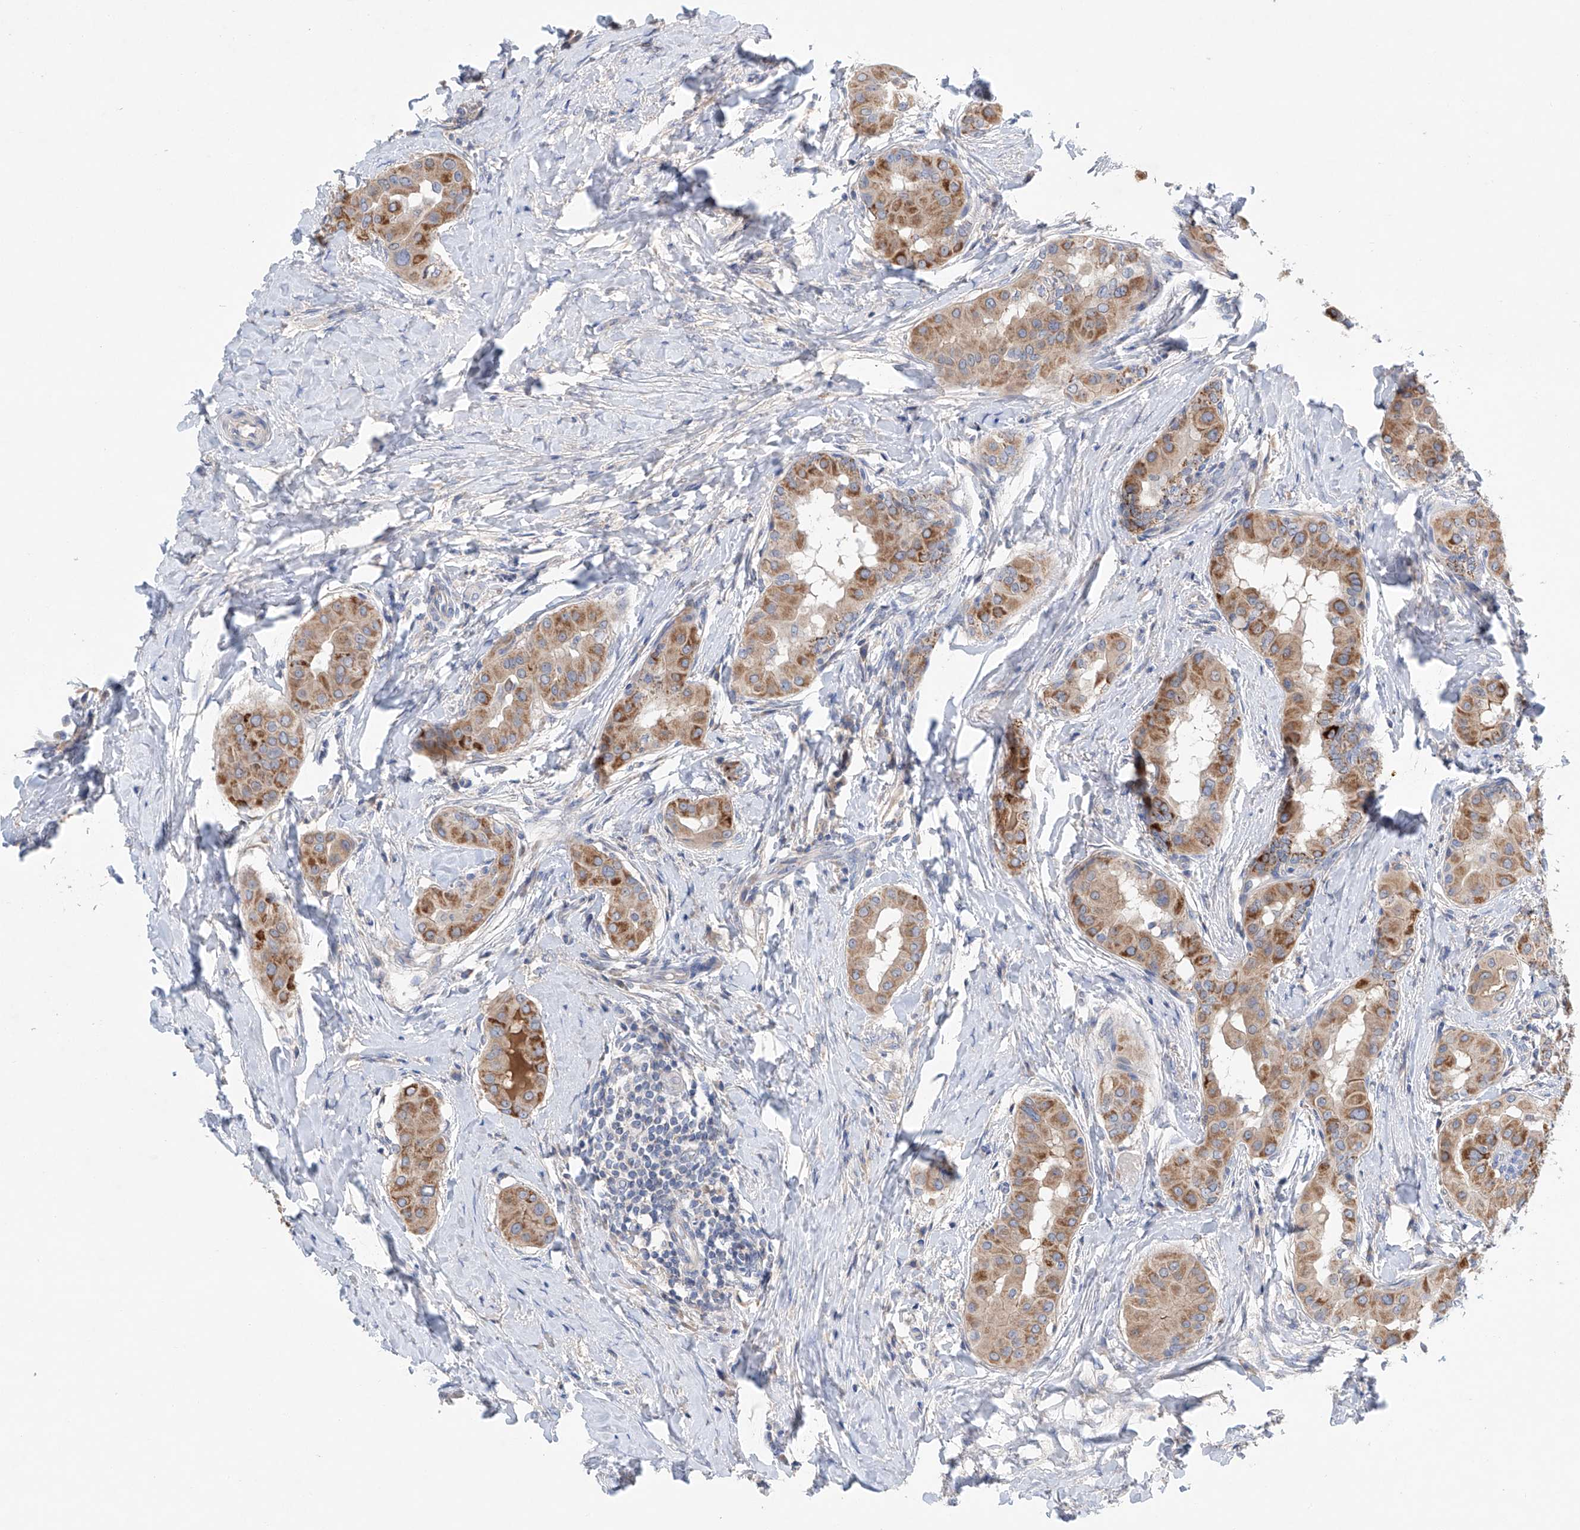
{"staining": {"intensity": "strong", "quantity": "25%-75%", "location": "cytoplasmic/membranous"}, "tissue": "thyroid cancer", "cell_type": "Tumor cells", "image_type": "cancer", "snomed": [{"axis": "morphology", "description": "Papillary adenocarcinoma, NOS"}, {"axis": "topography", "description": "Thyroid gland"}], "caption": "A brown stain labels strong cytoplasmic/membranous expression of a protein in human papillary adenocarcinoma (thyroid) tumor cells.", "gene": "GPC4", "patient": {"sex": "male", "age": 33}}